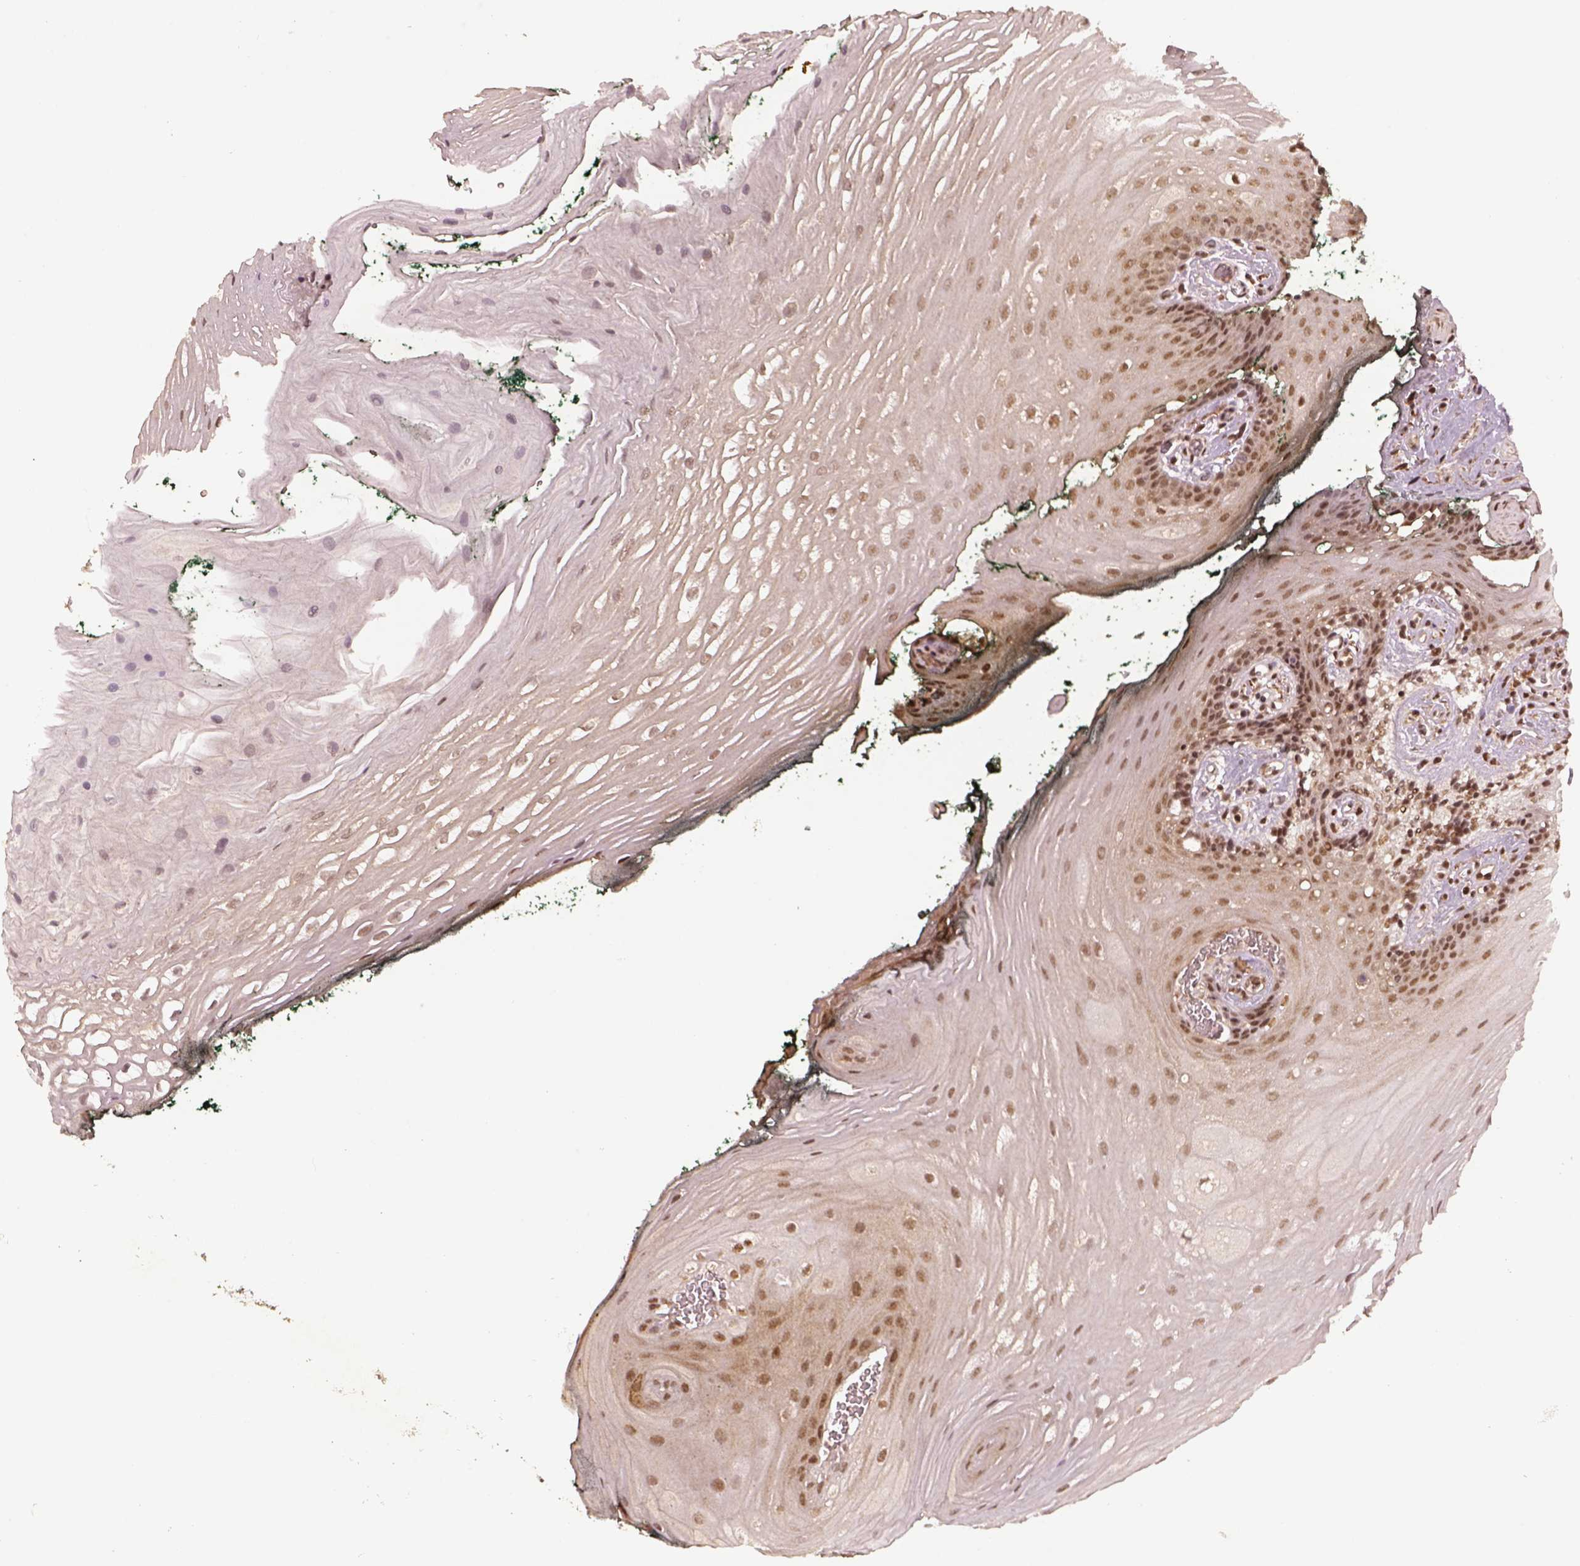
{"staining": {"intensity": "moderate", "quantity": ">75%", "location": "nuclear"}, "tissue": "oral mucosa", "cell_type": "Squamous epithelial cells", "image_type": "normal", "snomed": [{"axis": "morphology", "description": "Normal tissue, NOS"}, {"axis": "topography", "description": "Oral tissue"}, {"axis": "topography", "description": "Head-Neck"}], "caption": "Immunohistochemistry (IHC) (DAB (3,3'-diaminobenzidine)) staining of benign human oral mucosa reveals moderate nuclear protein expression in approximately >75% of squamous epithelial cells.", "gene": "BRD9", "patient": {"sex": "male", "age": 65}}